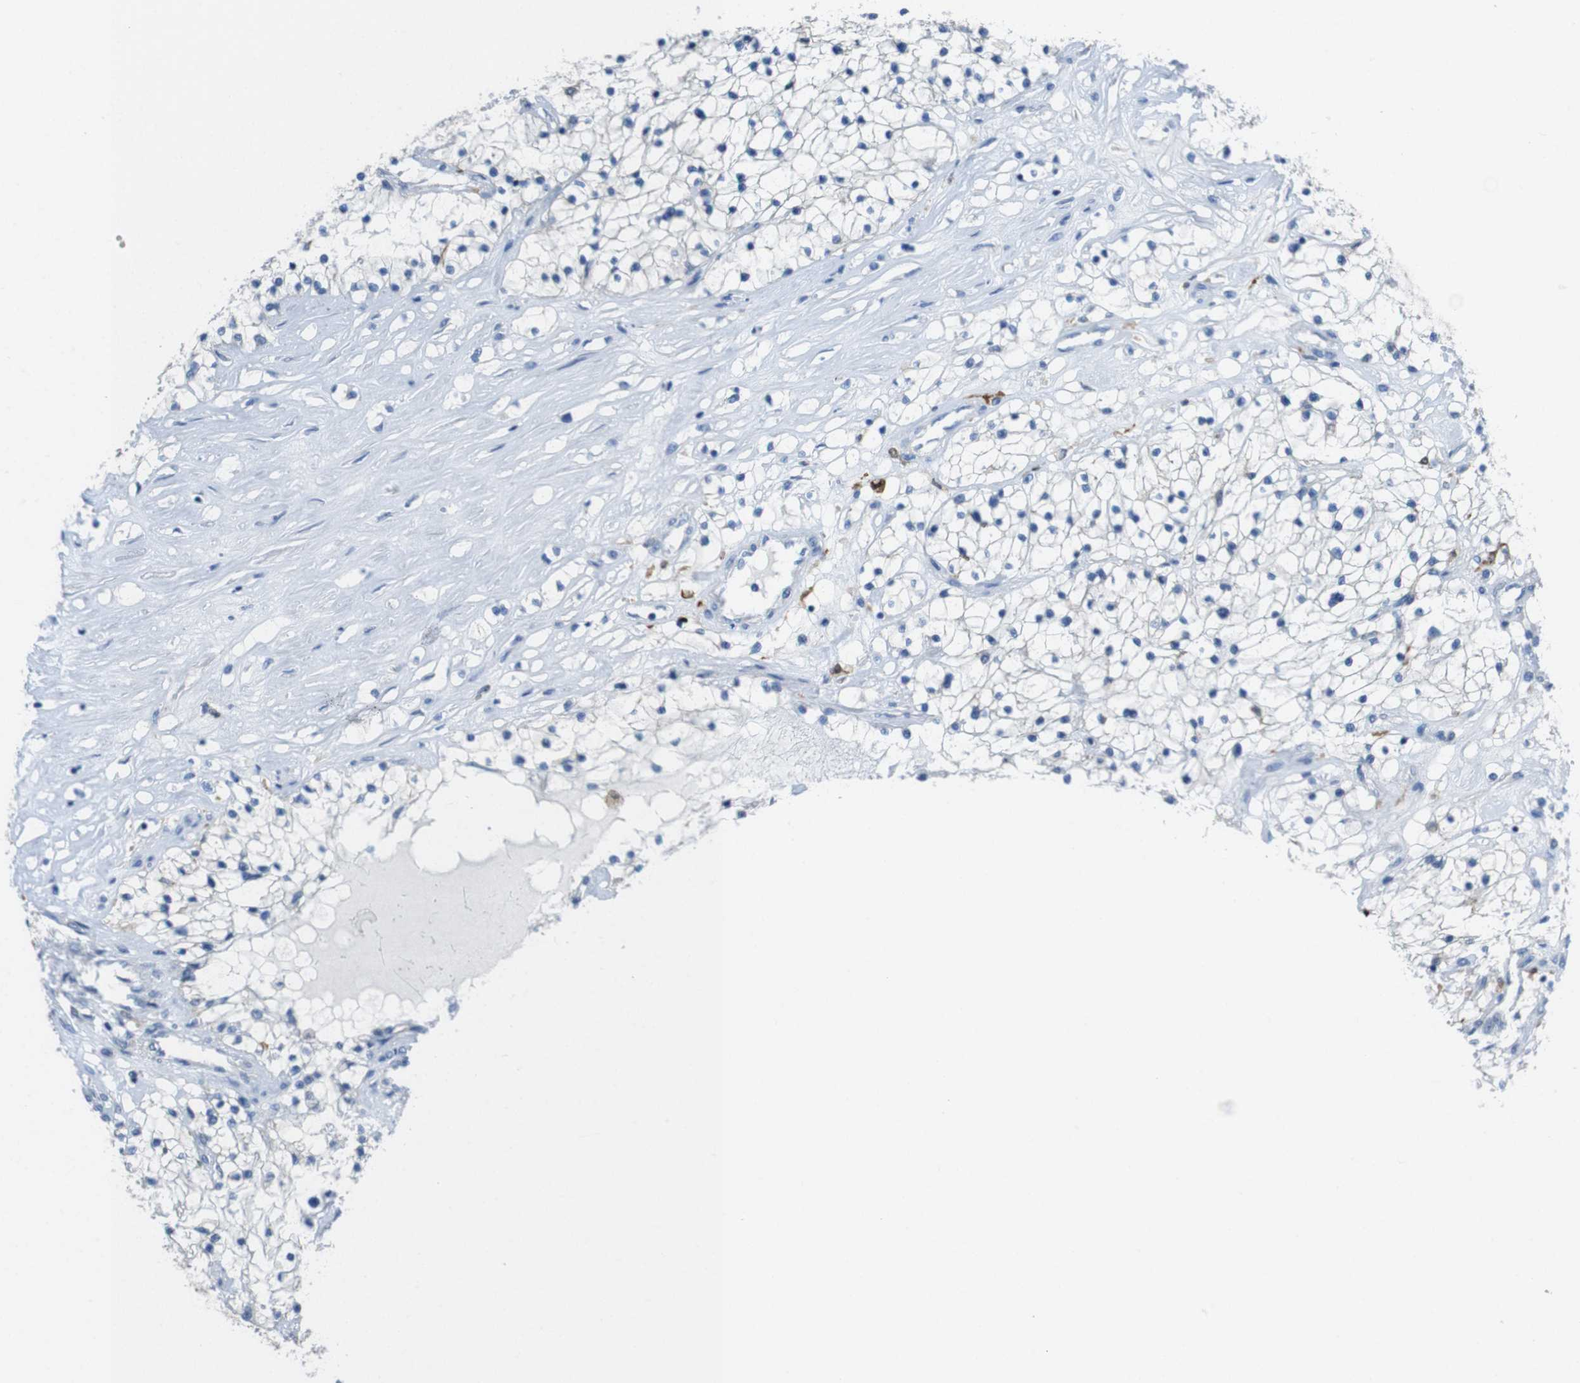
{"staining": {"intensity": "negative", "quantity": "none", "location": "none"}, "tissue": "renal cancer", "cell_type": "Tumor cells", "image_type": "cancer", "snomed": [{"axis": "morphology", "description": "Adenocarcinoma, NOS"}, {"axis": "topography", "description": "Kidney"}], "caption": "This is an immunohistochemistry (IHC) micrograph of renal cancer. There is no positivity in tumor cells.", "gene": "CLMN", "patient": {"sex": "male", "age": 68}}